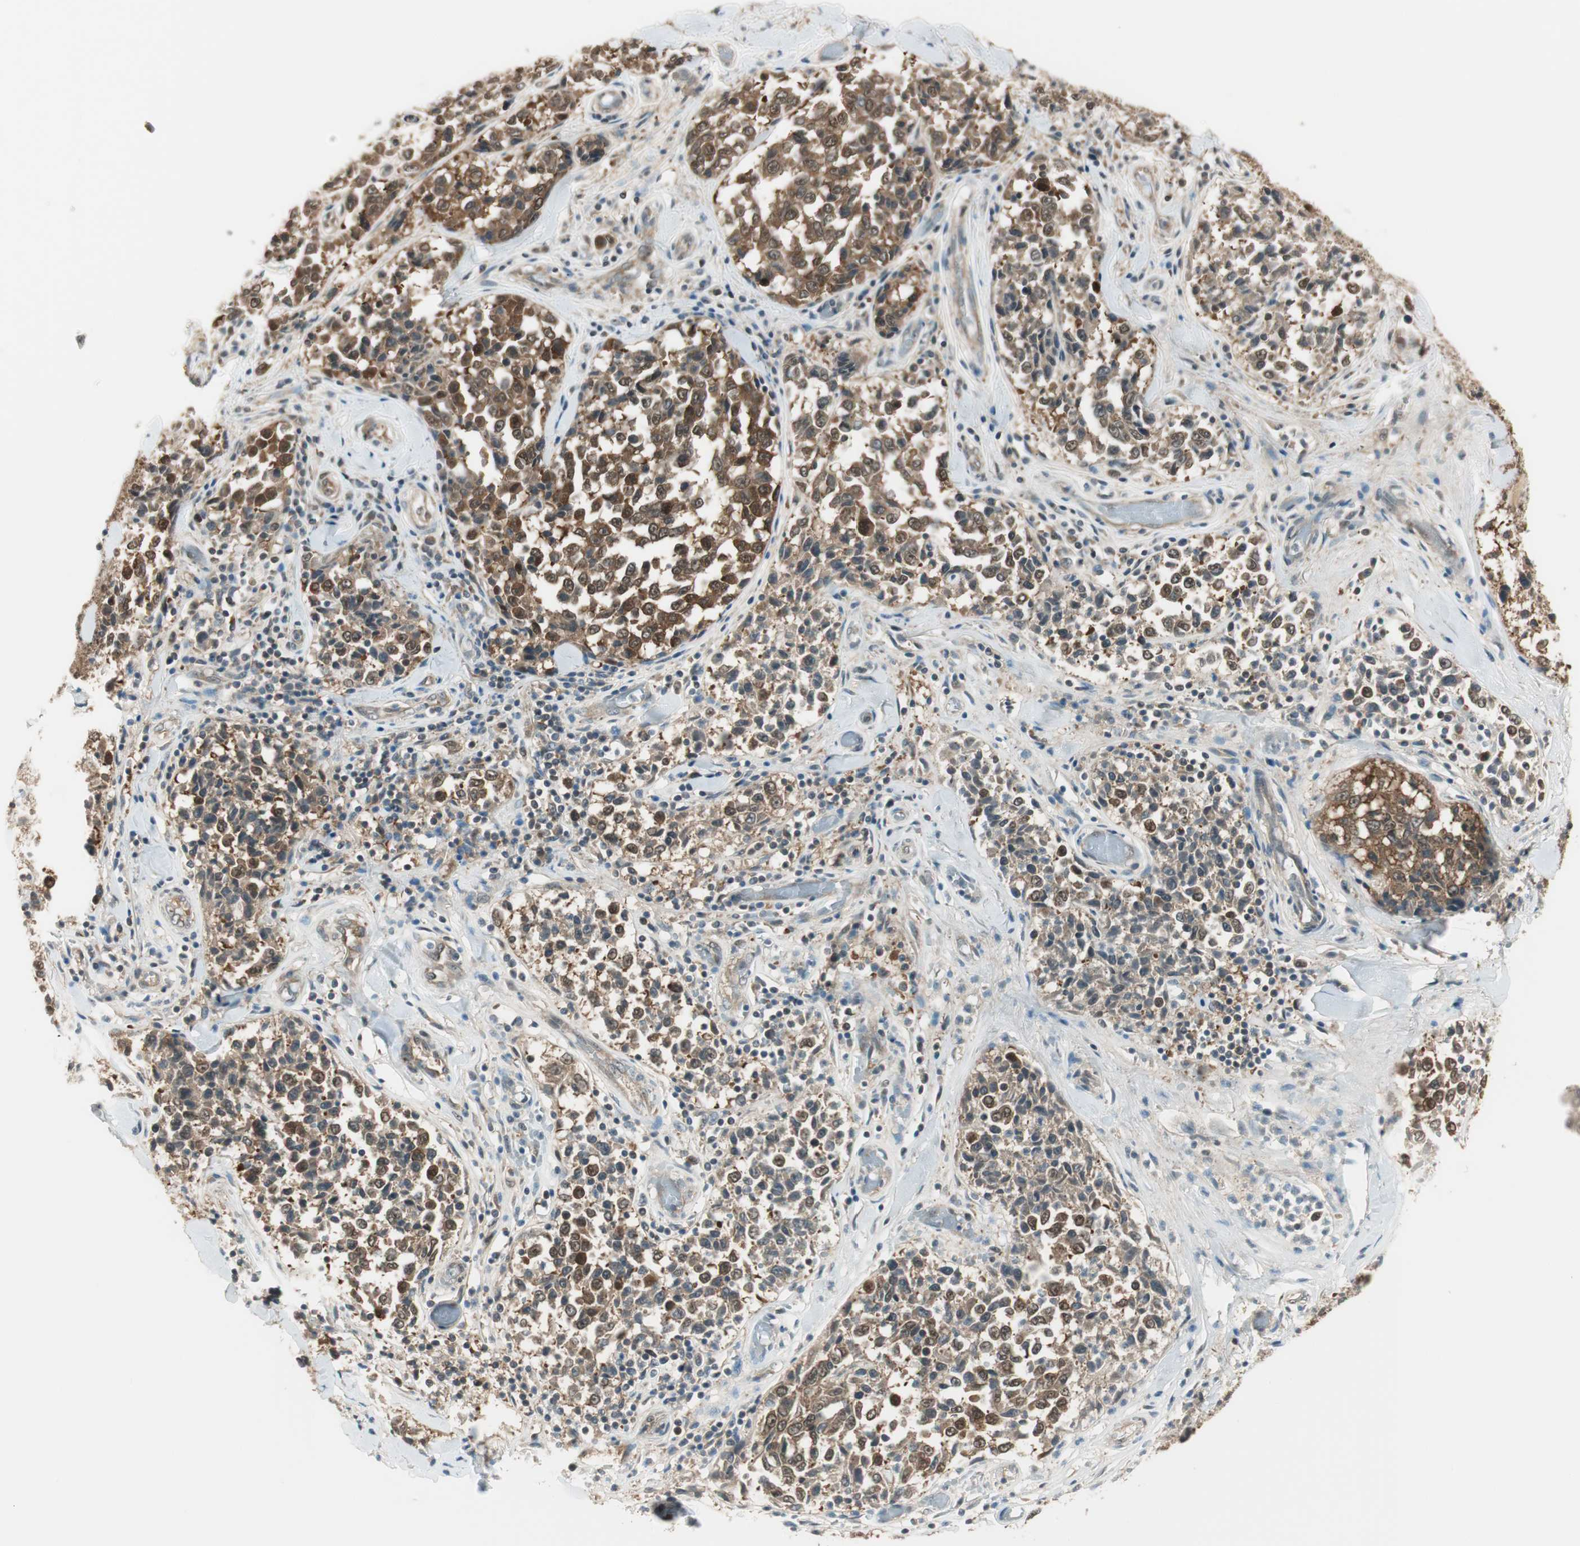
{"staining": {"intensity": "weak", "quantity": ">75%", "location": "cytoplasmic/membranous"}, "tissue": "melanoma", "cell_type": "Tumor cells", "image_type": "cancer", "snomed": [{"axis": "morphology", "description": "Malignant melanoma, NOS"}, {"axis": "topography", "description": "Skin"}], "caption": "Immunohistochemical staining of malignant melanoma exhibits weak cytoplasmic/membranous protein expression in about >75% of tumor cells. (brown staining indicates protein expression, while blue staining denotes nuclei).", "gene": "IPO5", "patient": {"sex": "female", "age": 64}}